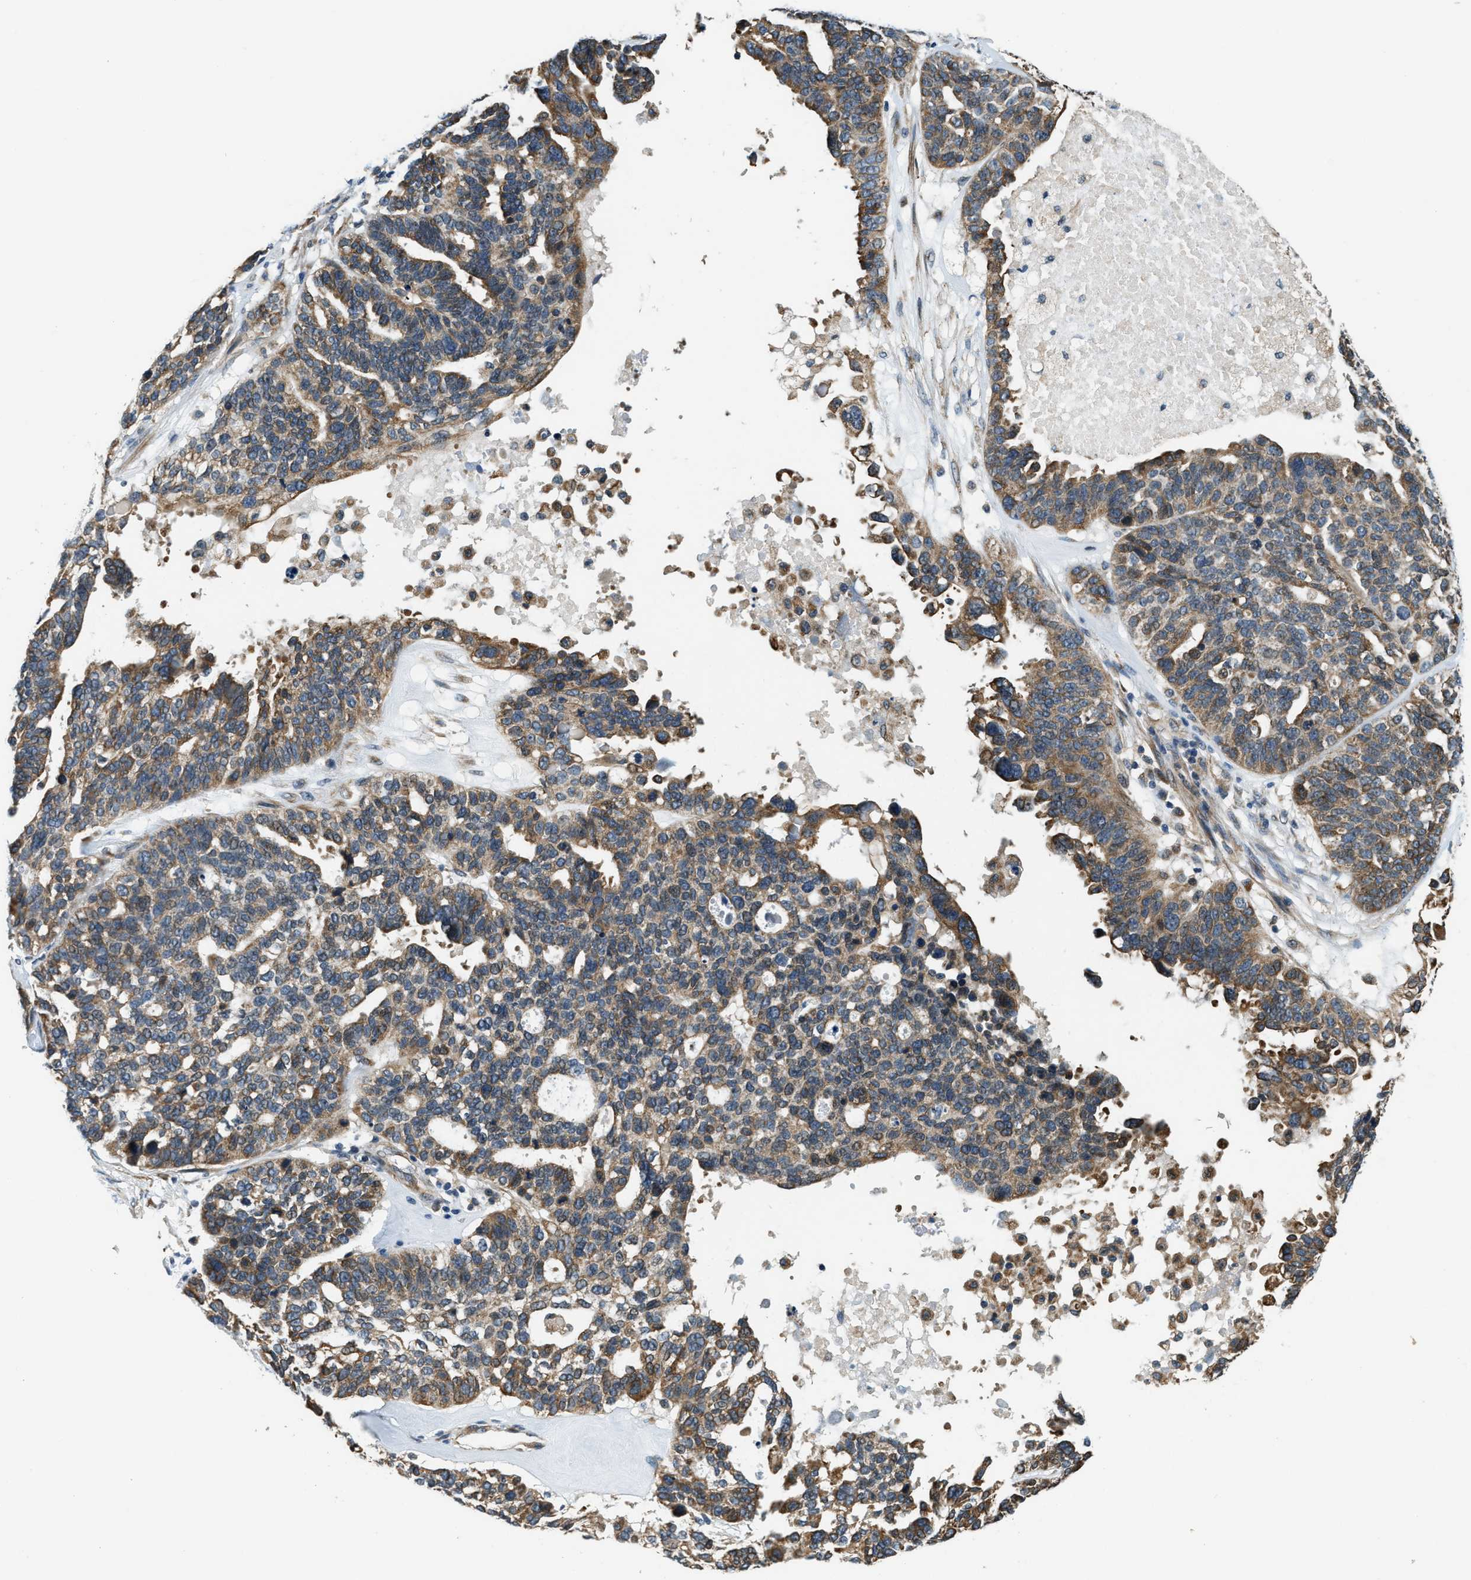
{"staining": {"intensity": "moderate", "quantity": ">75%", "location": "cytoplasmic/membranous"}, "tissue": "ovarian cancer", "cell_type": "Tumor cells", "image_type": "cancer", "snomed": [{"axis": "morphology", "description": "Cystadenocarcinoma, serous, NOS"}, {"axis": "topography", "description": "Ovary"}], "caption": "Protein expression by immunohistochemistry (IHC) displays moderate cytoplasmic/membranous staining in approximately >75% of tumor cells in ovarian cancer.", "gene": "ALOX12", "patient": {"sex": "female", "age": 59}}